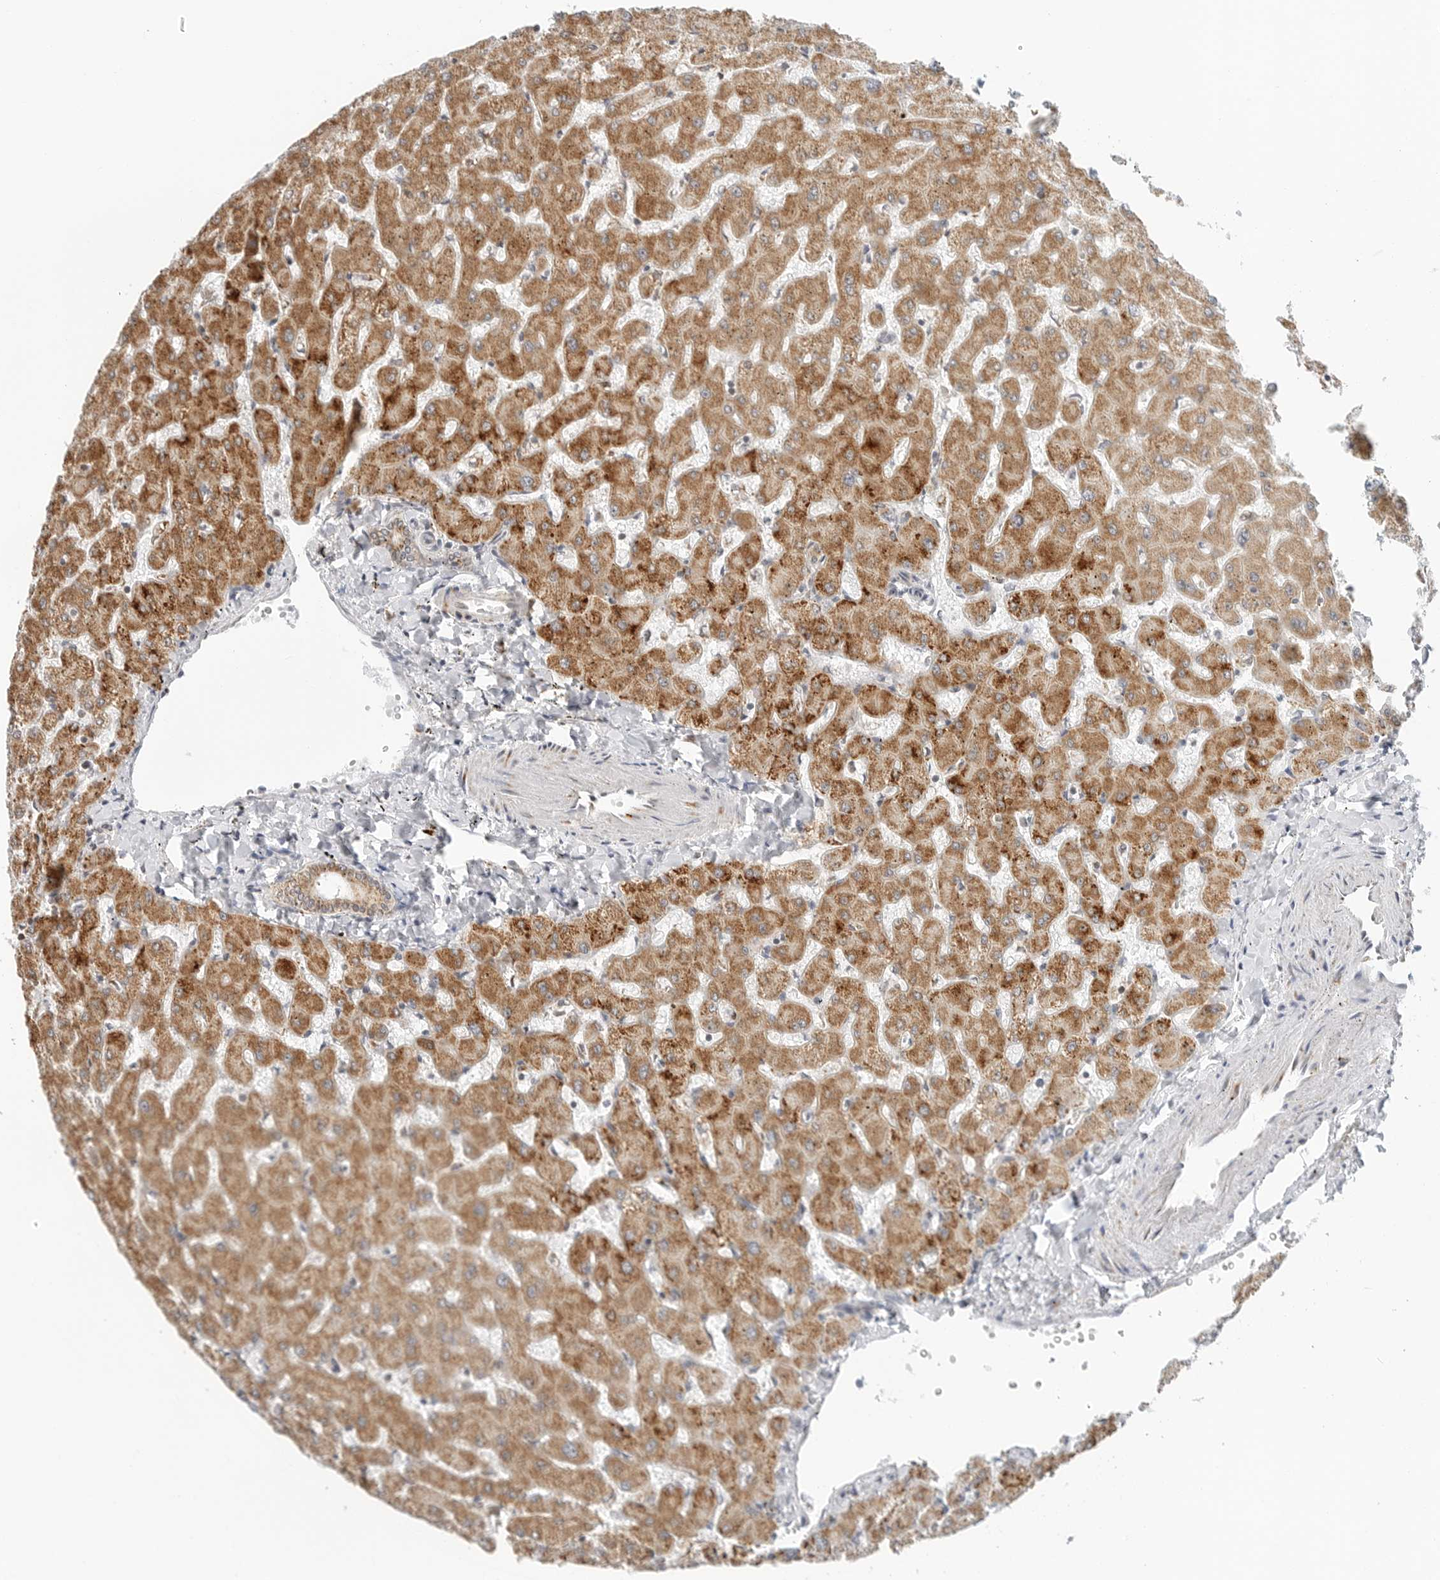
{"staining": {"intensity": "moderate", "quantity": ">75%", "location": "cytoplasmic/membranous"}, "tissue": "liver", "cell_type": "Cholangiocytes", "image_type": "normal", "snomed": [{"axis": "morphology", "description": "Normal tissue, NOS"}, {"axis": "topography", "description": "Liver"}], "caption": "IHC of normal human liver demonstrates medium levels of moderate cytoplasmic/membranous positivity in about >75% of cholangiocytes. (DAB (3,3'-diaminobenzidine) = brown stain, brightfield microscopy at high magnification).", "gene": "POLR3GL", "patient": {"sex": "female", "age": 63}}